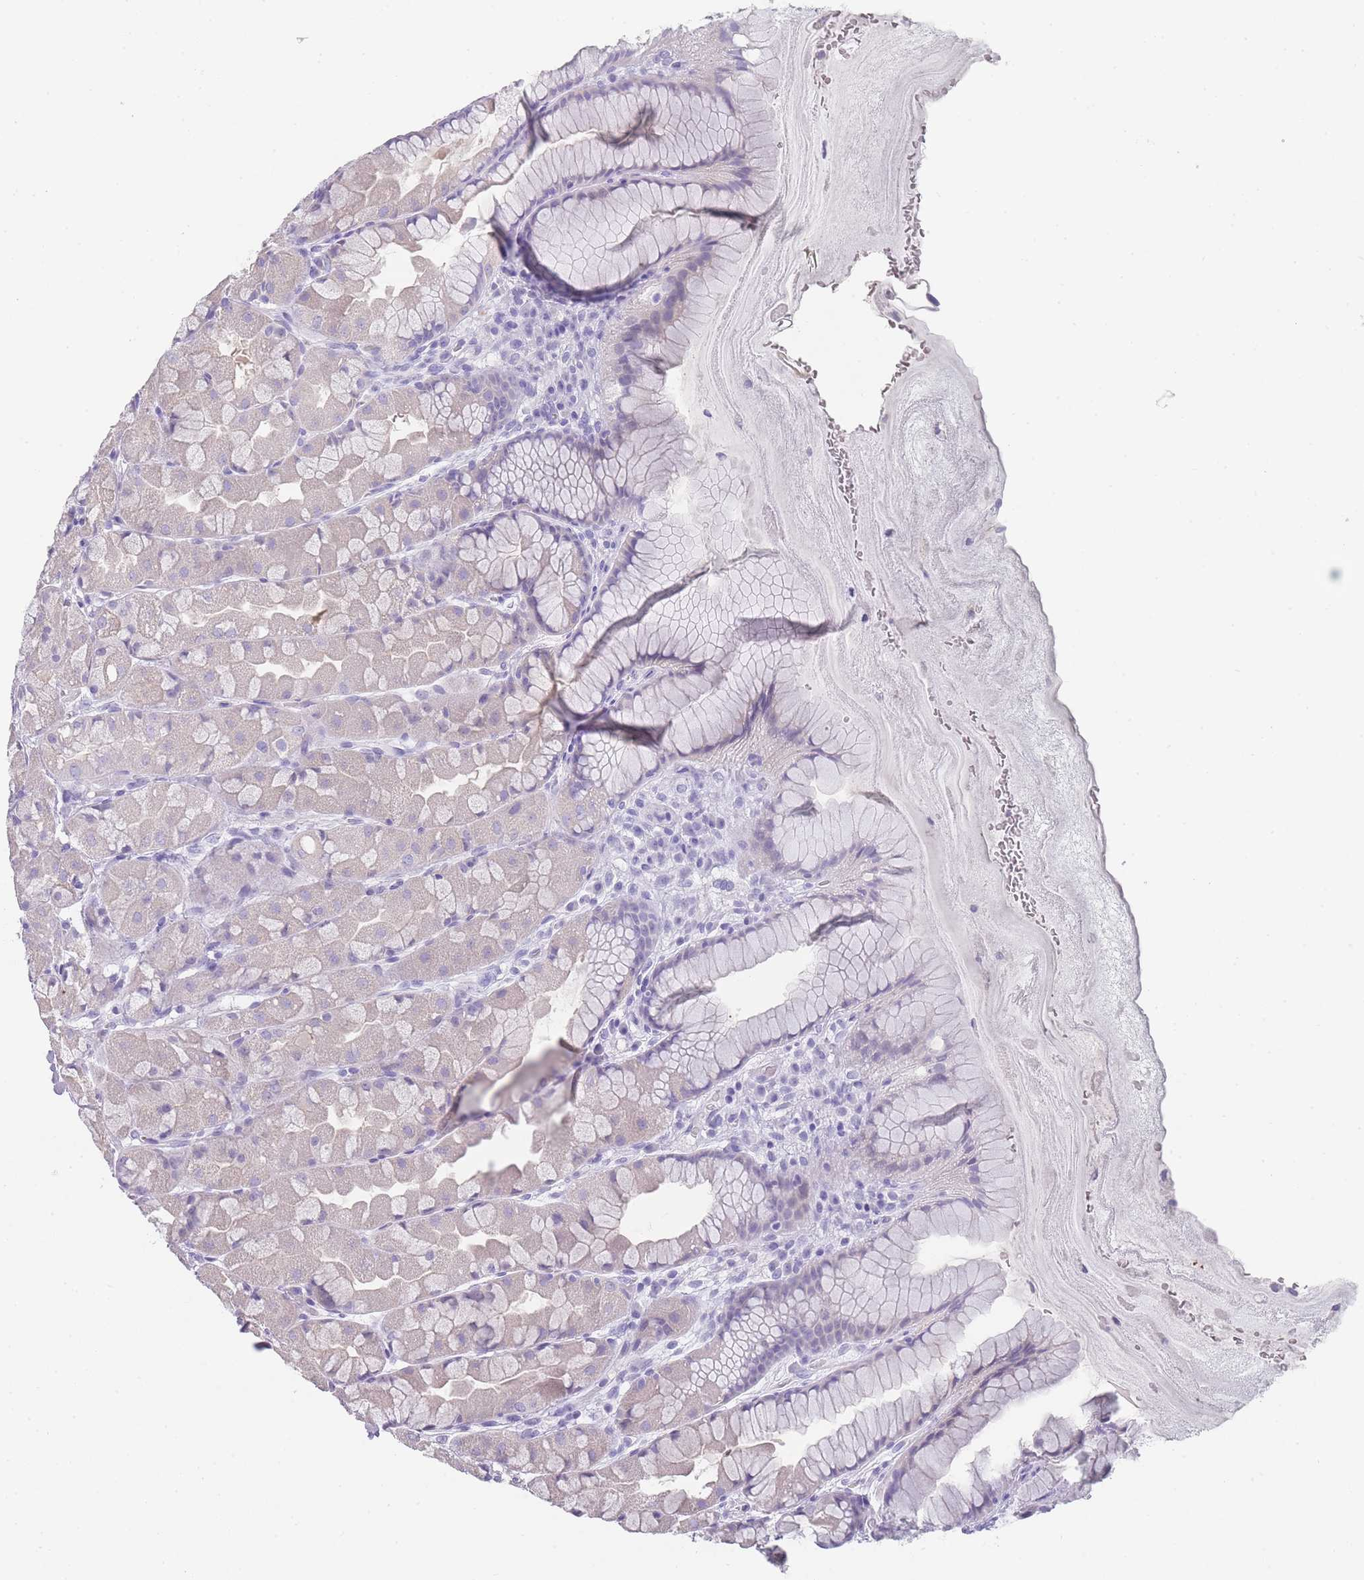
{"staining": {"intensity": "negative", "quantity": "none", "location": "none"}, "tissue": "stomach", "cell_type": "Glandular cells", "image_type": "normal", "snomed": [{"axis": "morphology", "description": "Normal tissue, NOS"}, {"axis": "topography", "description": "Stomach"}], "caption": "IHC of benign human stomach exhibits no positivity in glandular cells. (DAB (3,3'-diaminobenzidine) immunohistochemistry, high magnification).", "gene": "TCP11X1", "patient": {"sex": "male", "age": 57}}